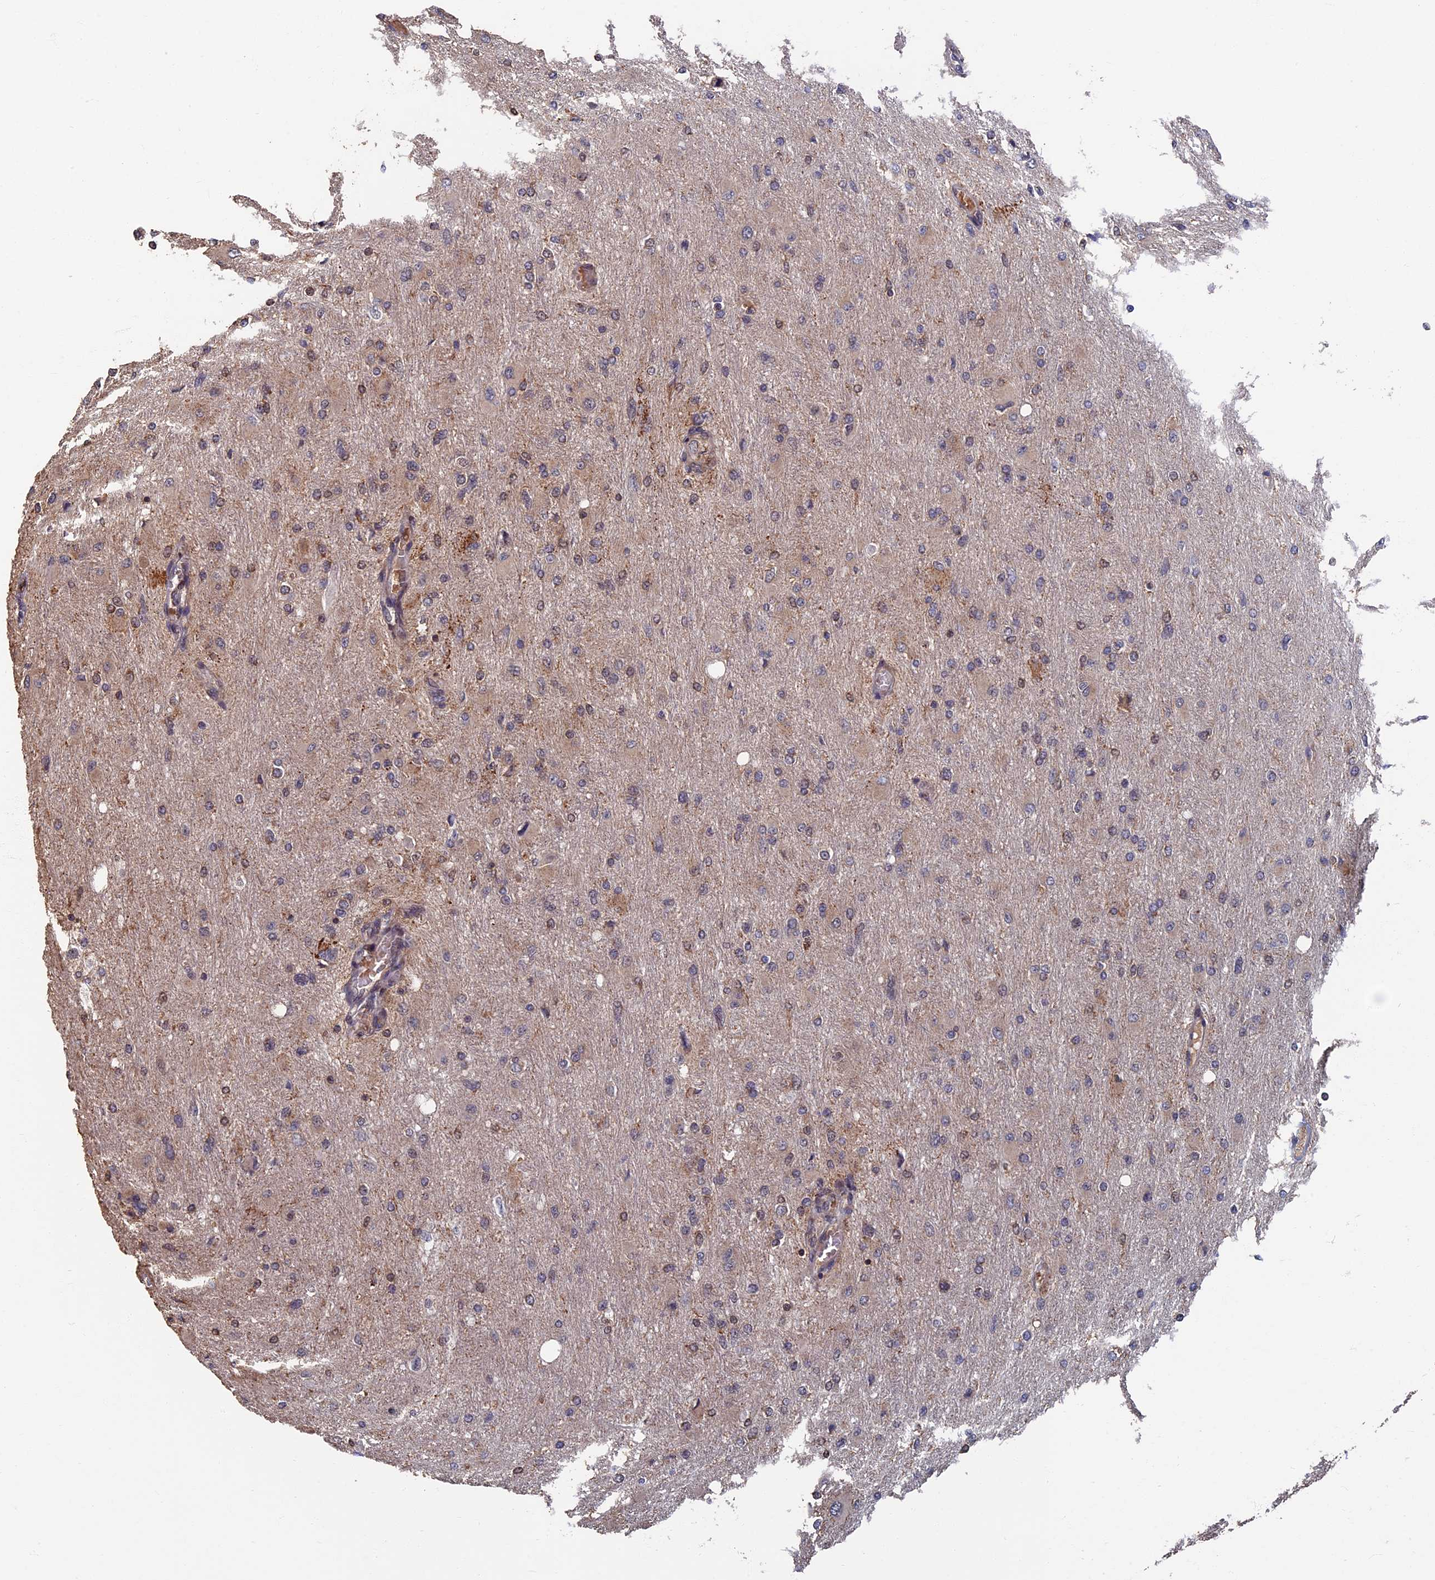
{"staining": {"intensity": "negative", "quantity": "none", "location": "none"}, "tissue": "glioma", "cell_type": "Tumor cells", "image_type": "cancer", "snomed": [{"axis": "morphology", "description": "Glioma, malignant, High grade"}, {"axis": "topography", "description": "Cerebral cortex"}], "caption": "DAB immunohistochemical staining of high-grade glioma (malignant) reveals no significant positivity in tumor cells. (DAB immunohistochemistry visualized using brightfield microscopy, high magnification).", "gene": "RASGRF1", "patient": {"sex": "female", "age": 36}}